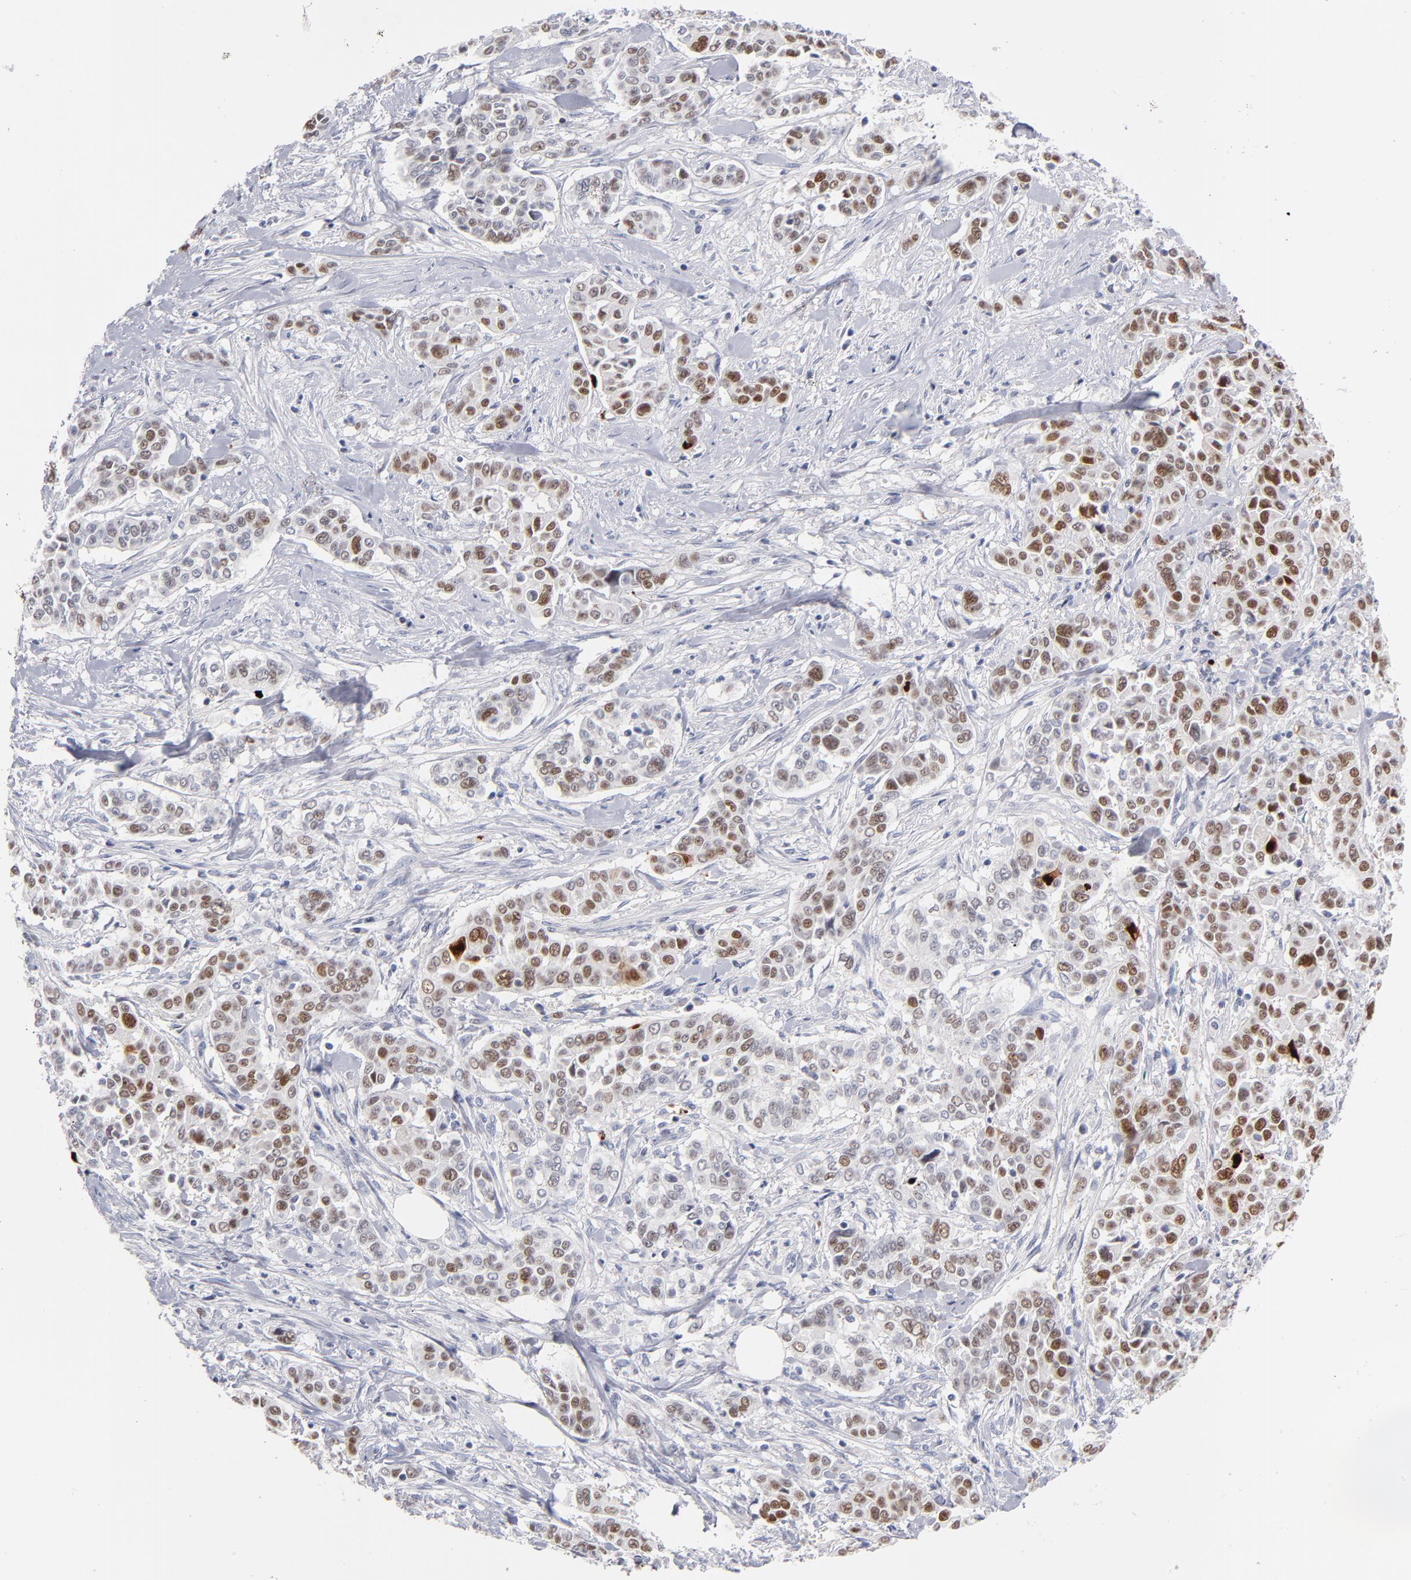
{"staining": {"intensity": "moderate", "quantity": "25%-75%", "location": "nuclear"}, "tissue": "pancreatic cancer", "cell_type": "Tumor cells", "image_type": "cancer", "snomed": [{"axis": "morphology", "description": "Adenocarcinoma, NOS"}, {"axis": "topography", "description": "Pancreas"}], "caption": "The immunohistochemical stain labels moderate nuclear staining in tumor cells of adenocarcinoma (pancreatic) tissue. (Brightfield microscopy of DAB IHC at high magnification).", "gene": "PARP1", "patient": {"sex": "female", "age": 52}}